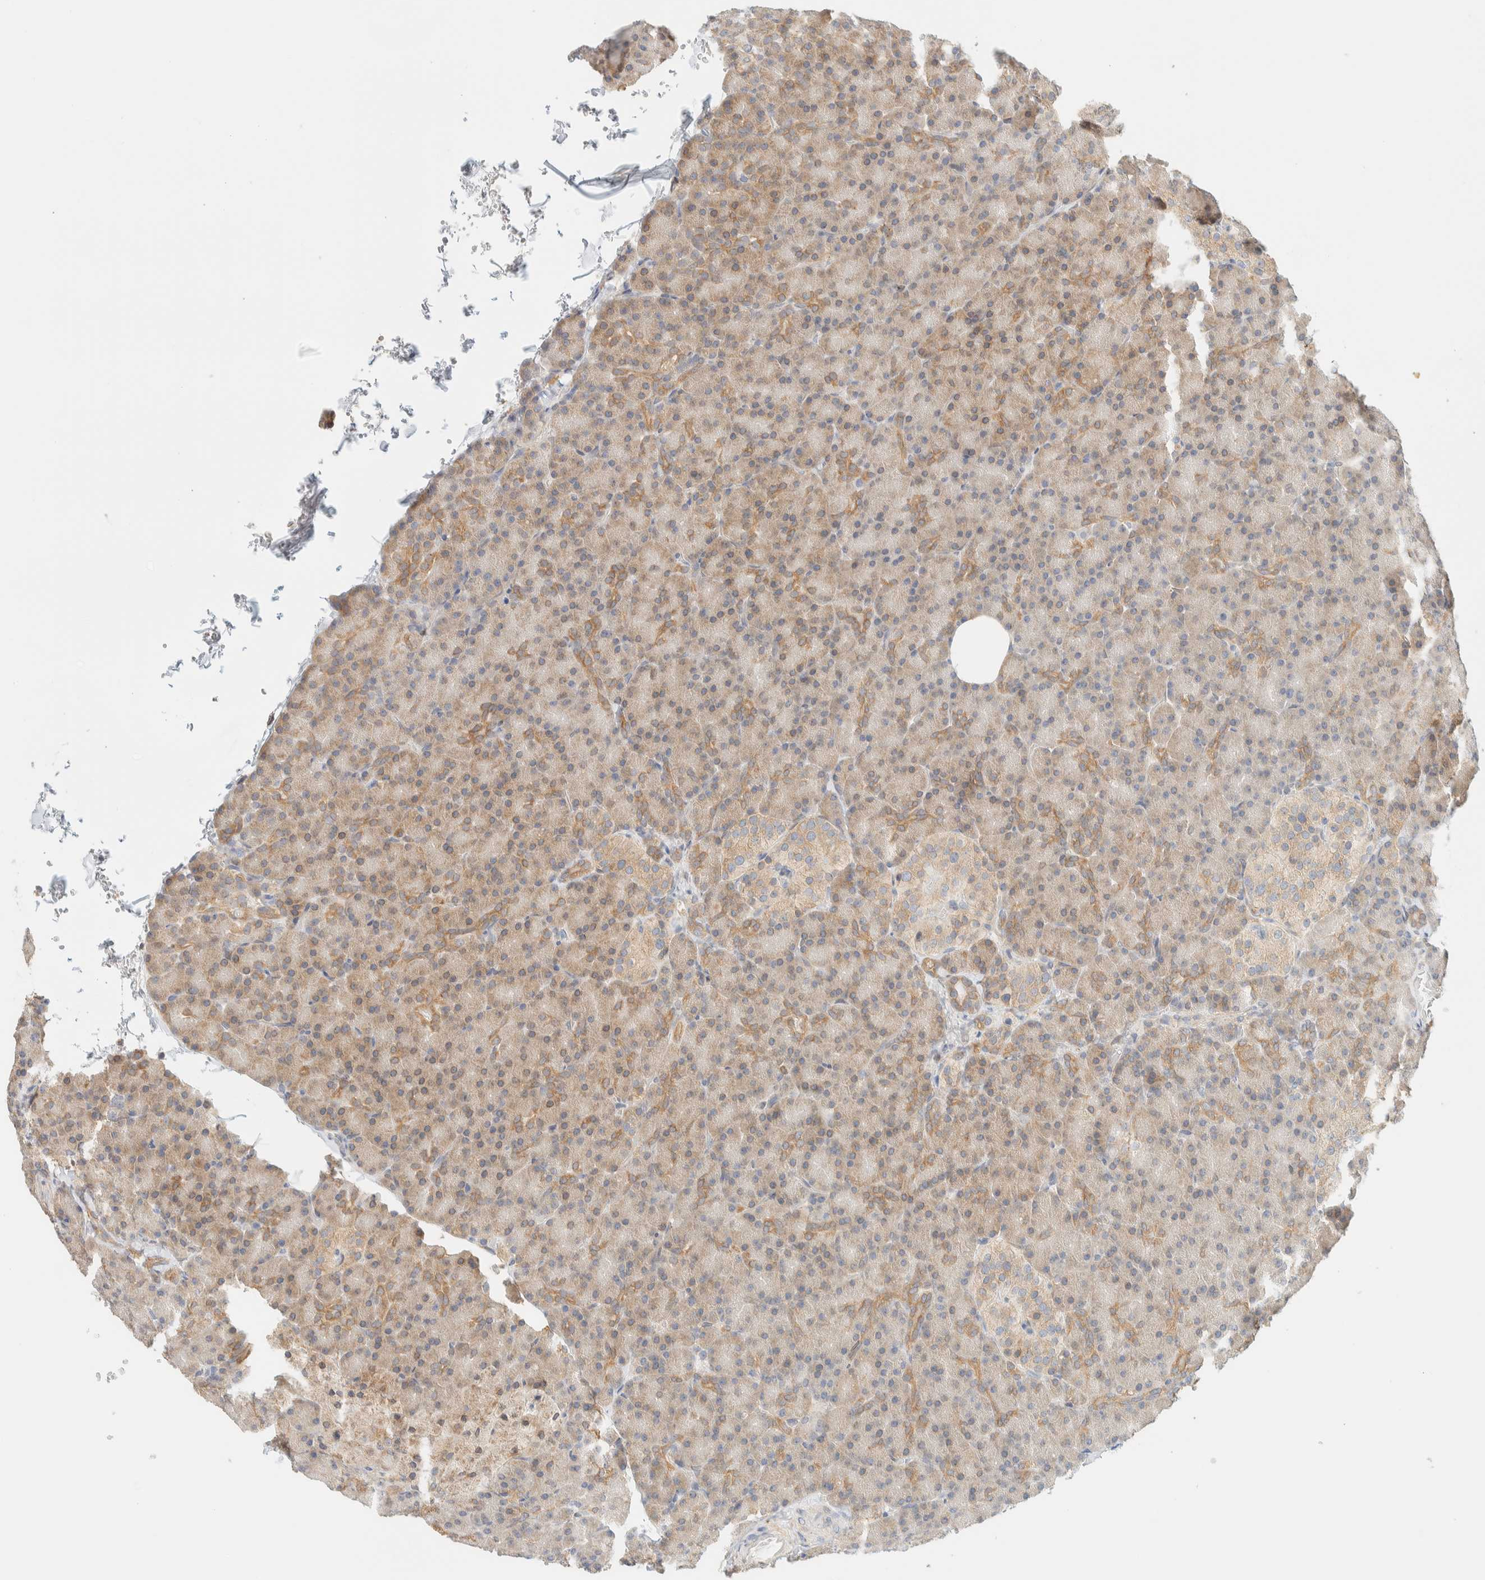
{"staining": {"intensity": "moderate", "quantity": "25%-75%", "location": "cytoplasmic/membranous"}, "tissue": "pancreas", "cell_type": "Exocrine glandular cells", "image_type": "normal", "snomed": [{"axis": "morphology", "description": "Normal tissue, NOS"}, {"axis": "topography", "description": "Pancreas"}], "caption": "Immunohistochemical staining of normal pancreas displays medium levels of moderate cytoplasmic/membranous staining in approximately 25%-75% of exocrine glandular cells. Nuclei are stained in blue.", "gene": "NT5C", "patient": {"sex": "female", "age": 43}}